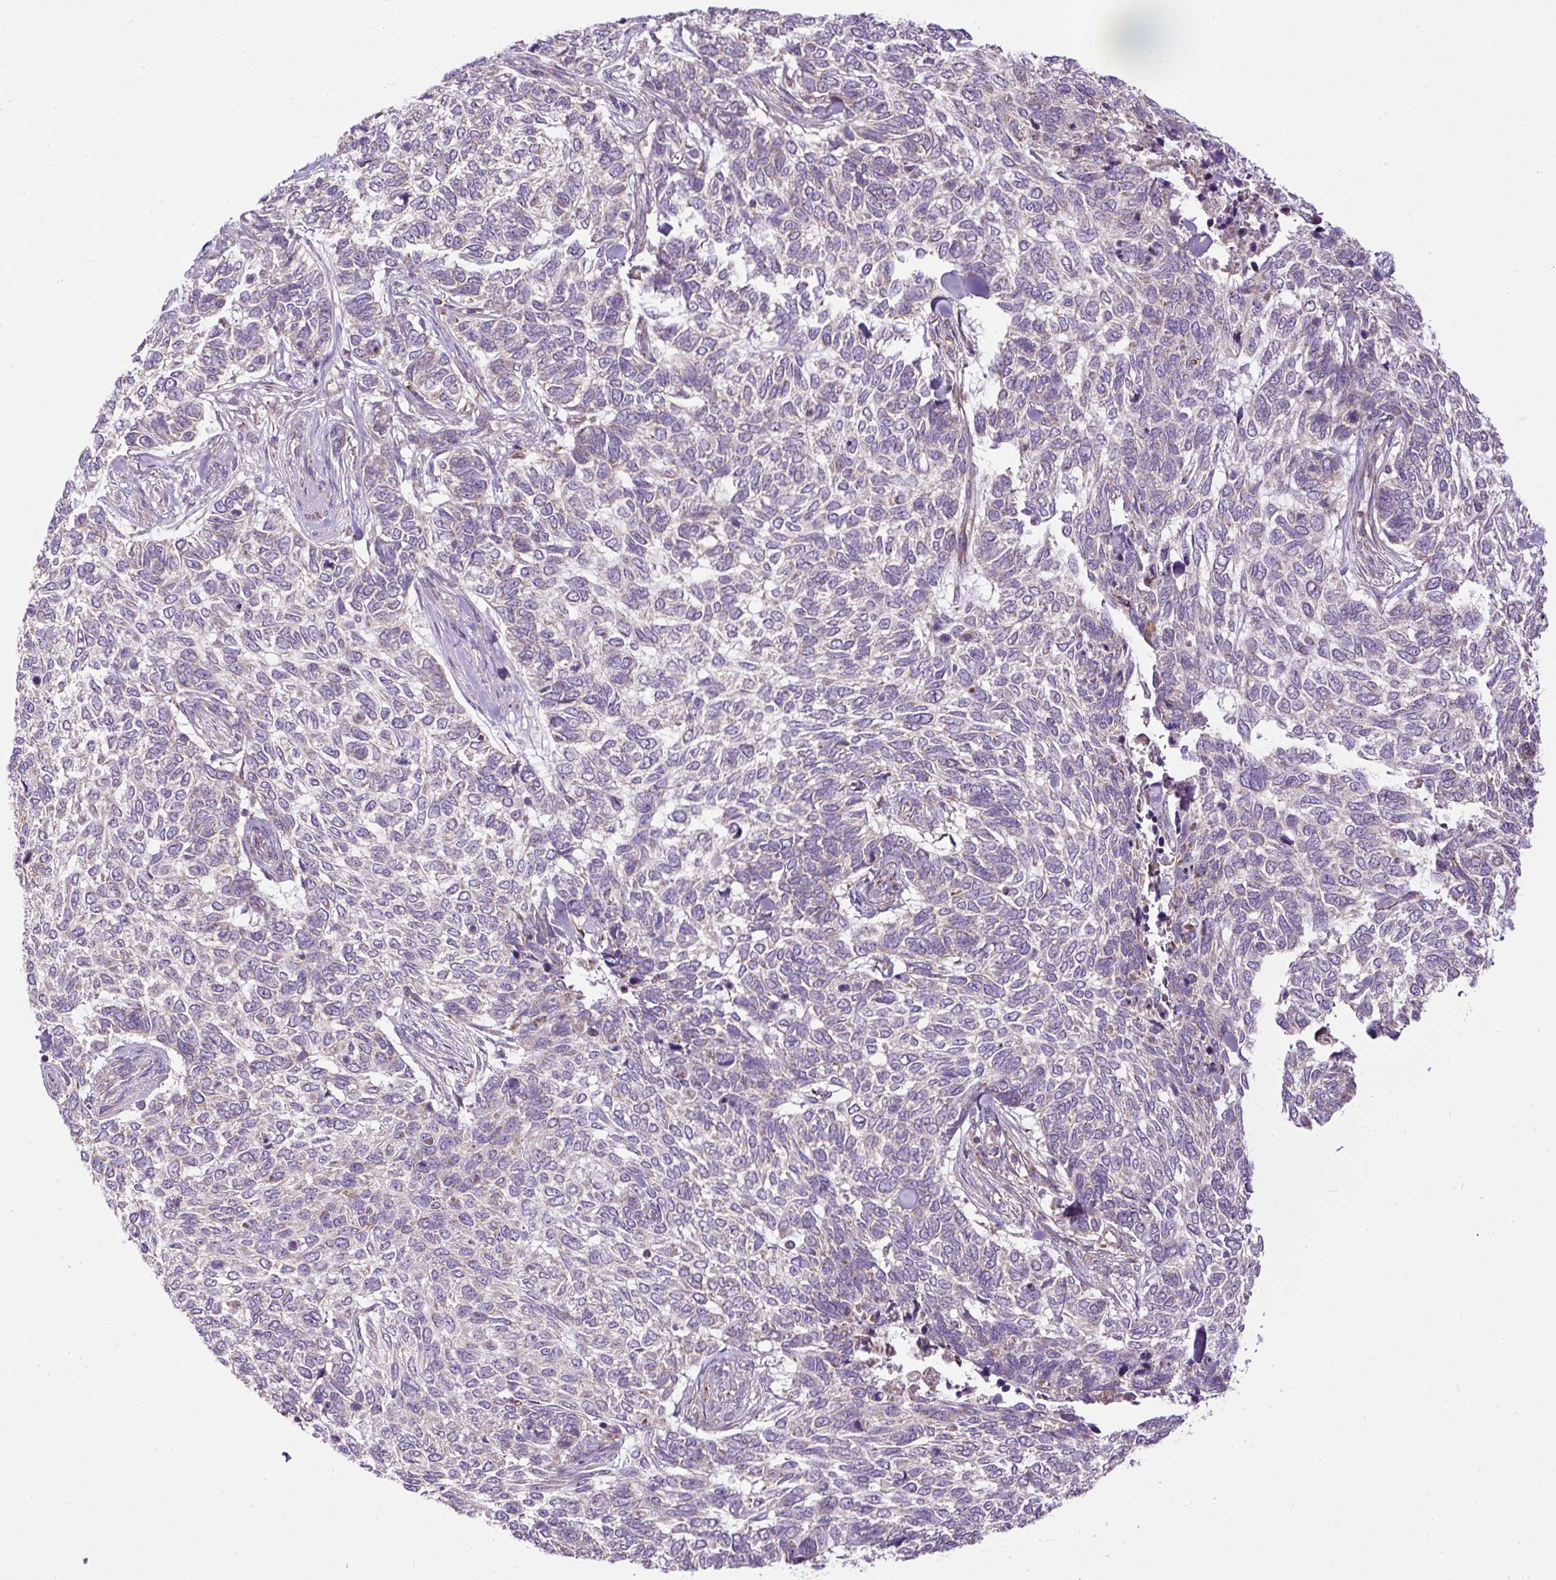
{"staining": {"intensity": "weak", "quantity": "<25%", "location": "cytoplasmic/membranous"}, "tissue": "skin cancer", "cell_type": "Tumor cells", "image_type": "cancer", "snomed": [{"axis": "morphology", "description": "Basal cell carcinoma"}, {"axis": "topography", "description": "Skin"}], "caption": "Human basal cell carcinoma (skin) stained for a protein using immunohistochemistry (IHC) reveals no staining in tumor cells.", "gene": "ZNF547", "patient": {"sex": "female", "age": 65}}